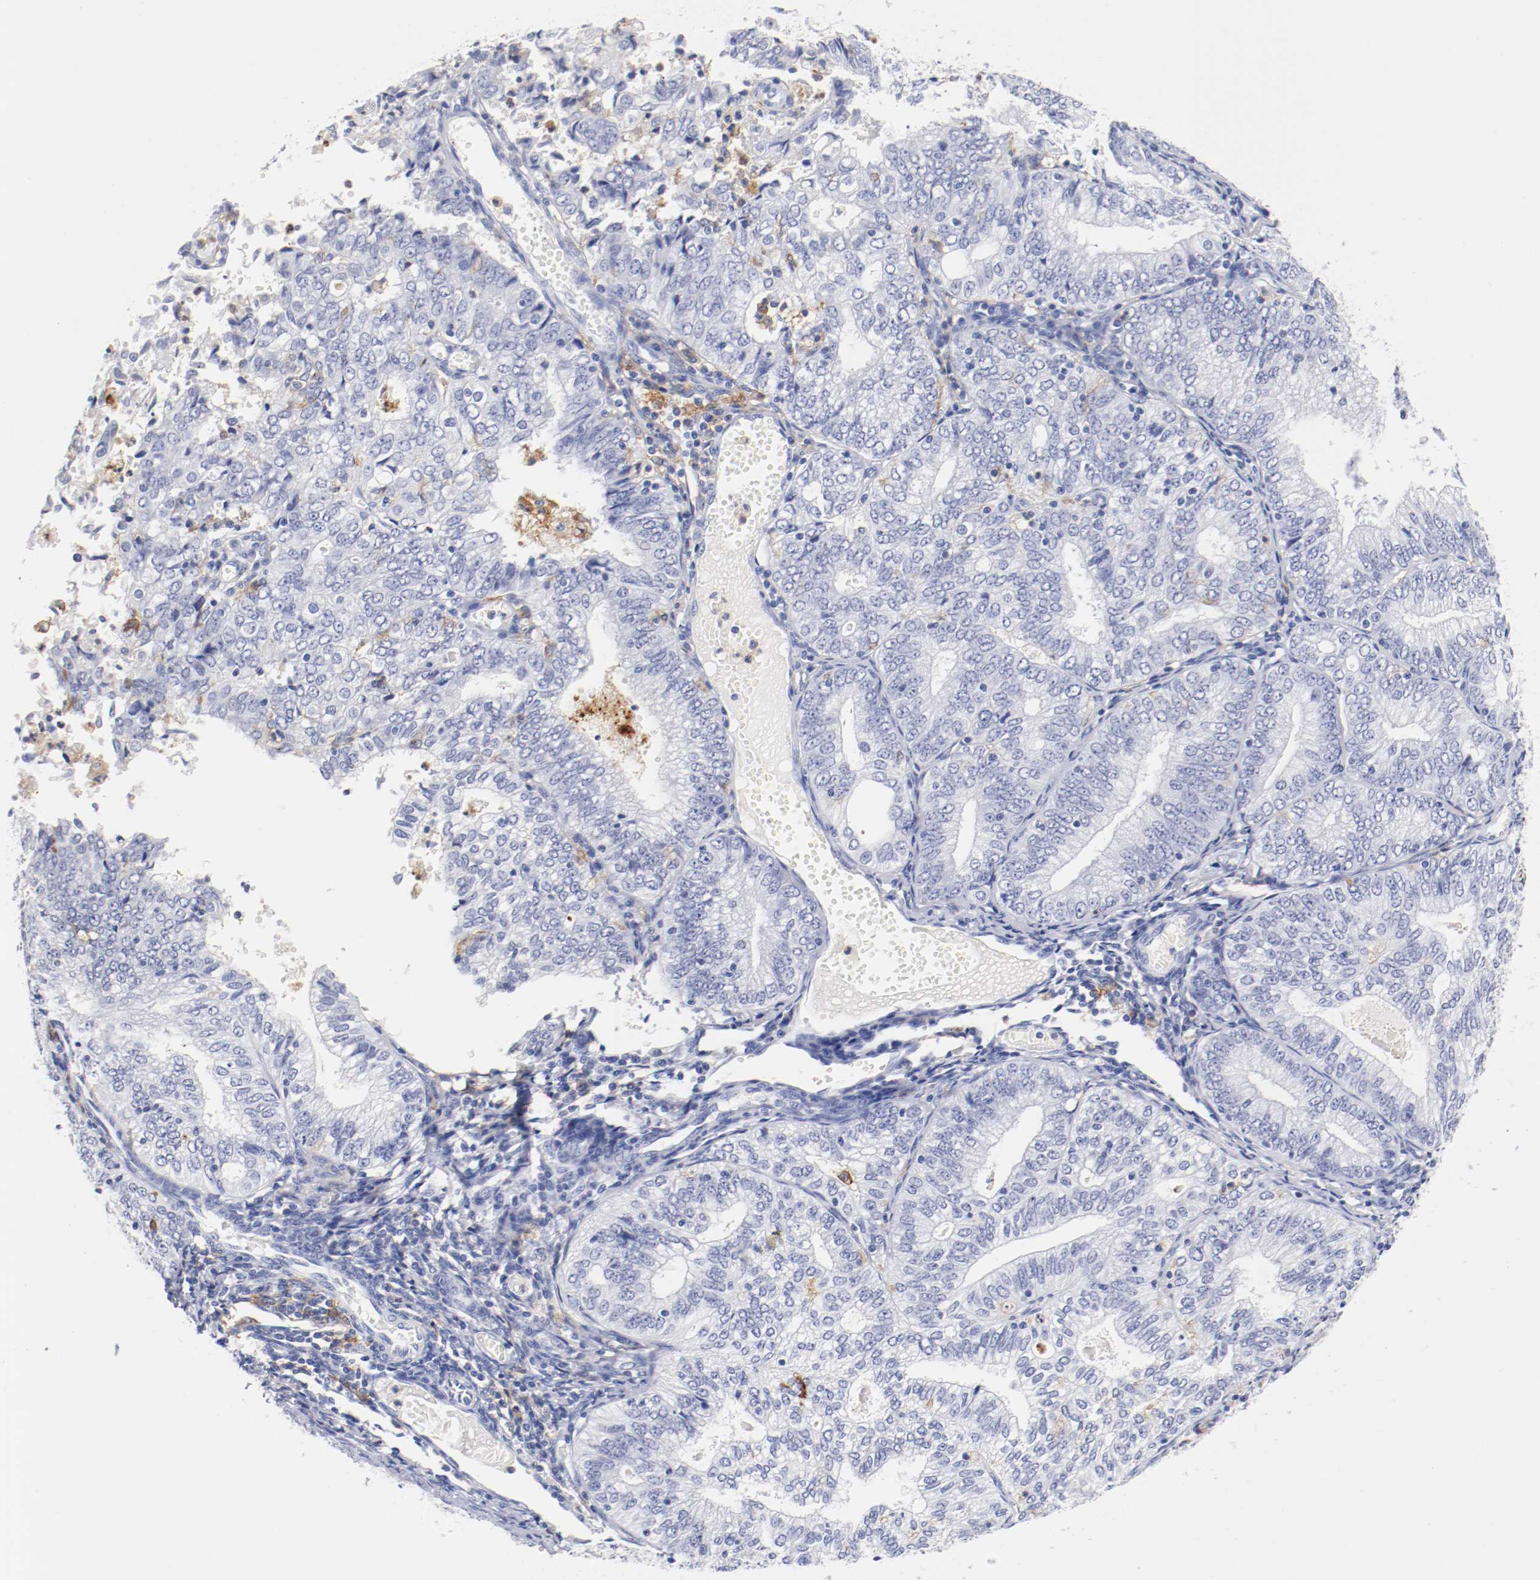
{"staining": {"intensity": "negative", "quantity": "none", "location": "none"}, "tissue": "endometrial cancer", "cell_type": "Tumor cells", "image_type": "cancer", "snomed": [{"axis": "morphology", "description": "Adenocarcinoma, NOS"}, {"axis": "topography", "description": "Endometrium"}], "caption": "A high-resolution photomicrograph shows IHC staining of adenocarcinoma (endometrial), which exhibits no significant expression in tumor cells.", "gene": "ITGAX", "patient": {"sex": "female", "age": 69}}